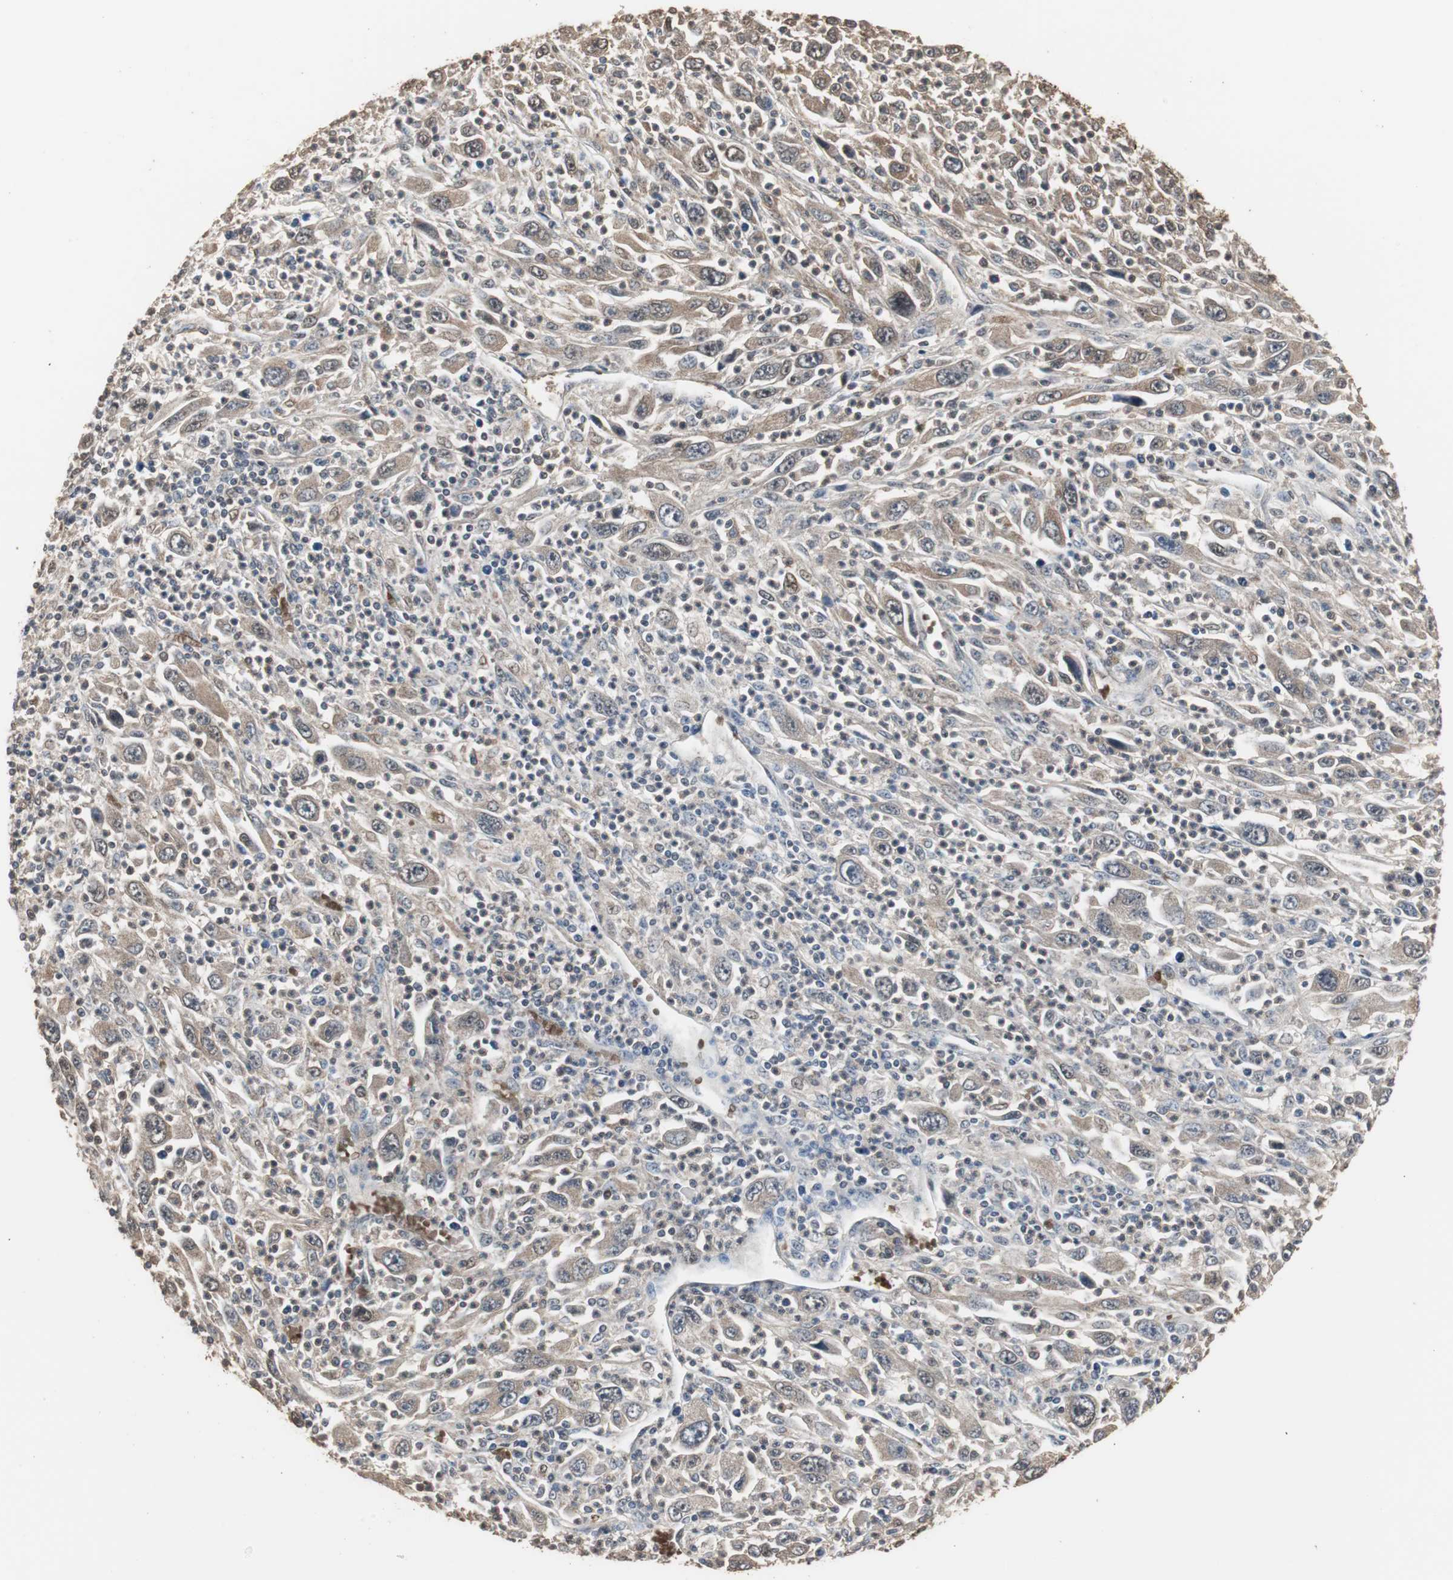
{"staining": {"intensity": "weak", "quantity": ">75%", "location": "cytoplasmic/membranous"}, "tissue": "melanoma", "cell_type": "Tumor cells", "image_type": "cancer", "snomed": [{"axis": "morphology", "description": "Malignant melanoma, Metastatic site"}, {"axis": "topography", "description": "Skin"}], "caption": "Approximately >75% of tumor cells in malignant melanoma (metastatic site) reveal weak cytoplasmic/membranous protein staining as visualized by brown immunohistochemical staining.", "gene": "HPRT1", "patient": {"sex": "female", "age": 56}}